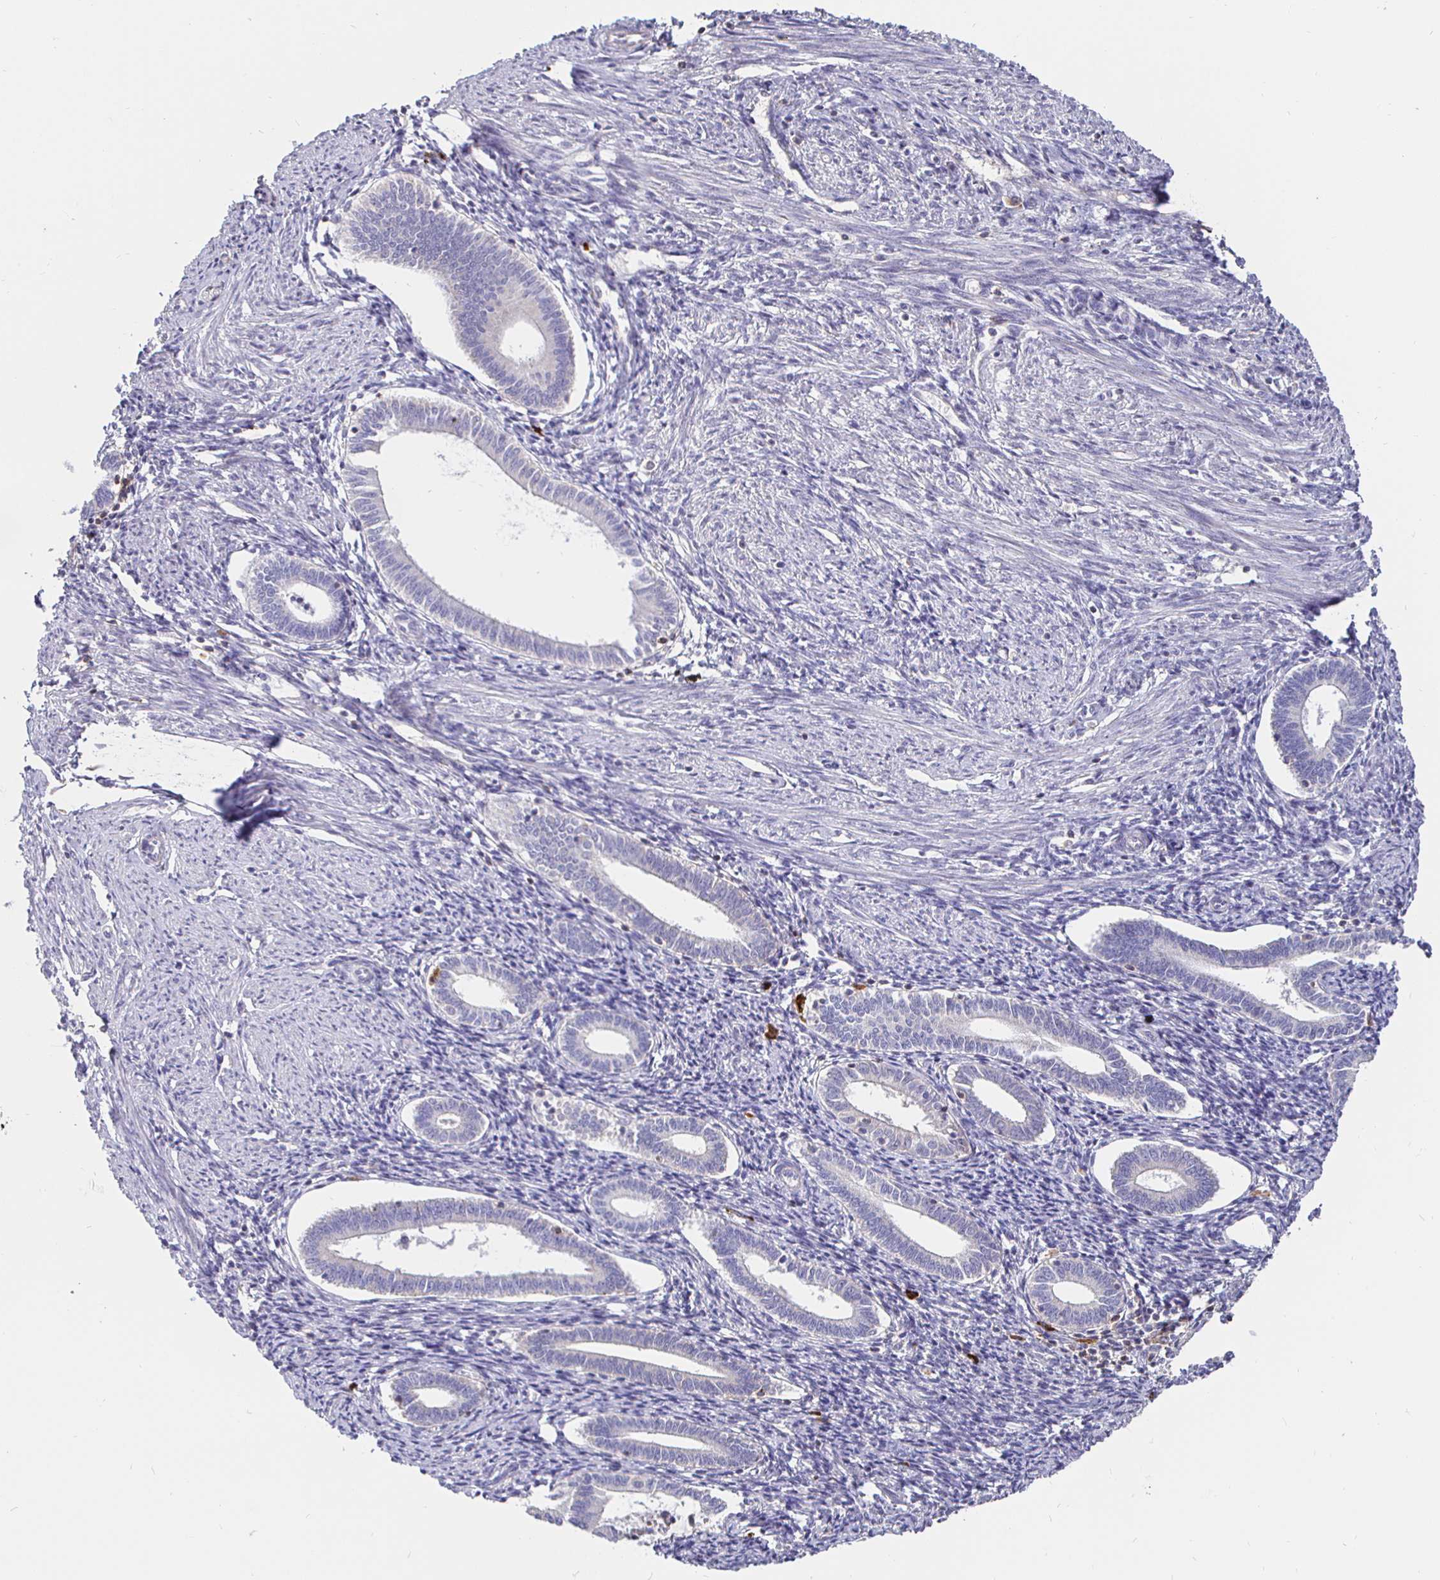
{"staining": {"intensity": "negative", "quantity": "none", "location": "none"}, "tissue": "endometrium", "cell_type": "Cells in endometrial stroma", "image_type": "normal", "snomed": [{"axis": "morphology", "description": "Normal tissue, NOS"}, {"axis": "topography", "description": "Endometrium"}], "caption": "A high-resolution image shows immunohistochemistry staining of benign endometrium, which displays no significant positivity in cells in endometrial stroma. Brightfield microscopy of IHC stained with DAB (brown) and hematoxylin (blue), captured at high magnification.", "gene": "CXCR3", "patient": {"sex": "female", "age": 41}}